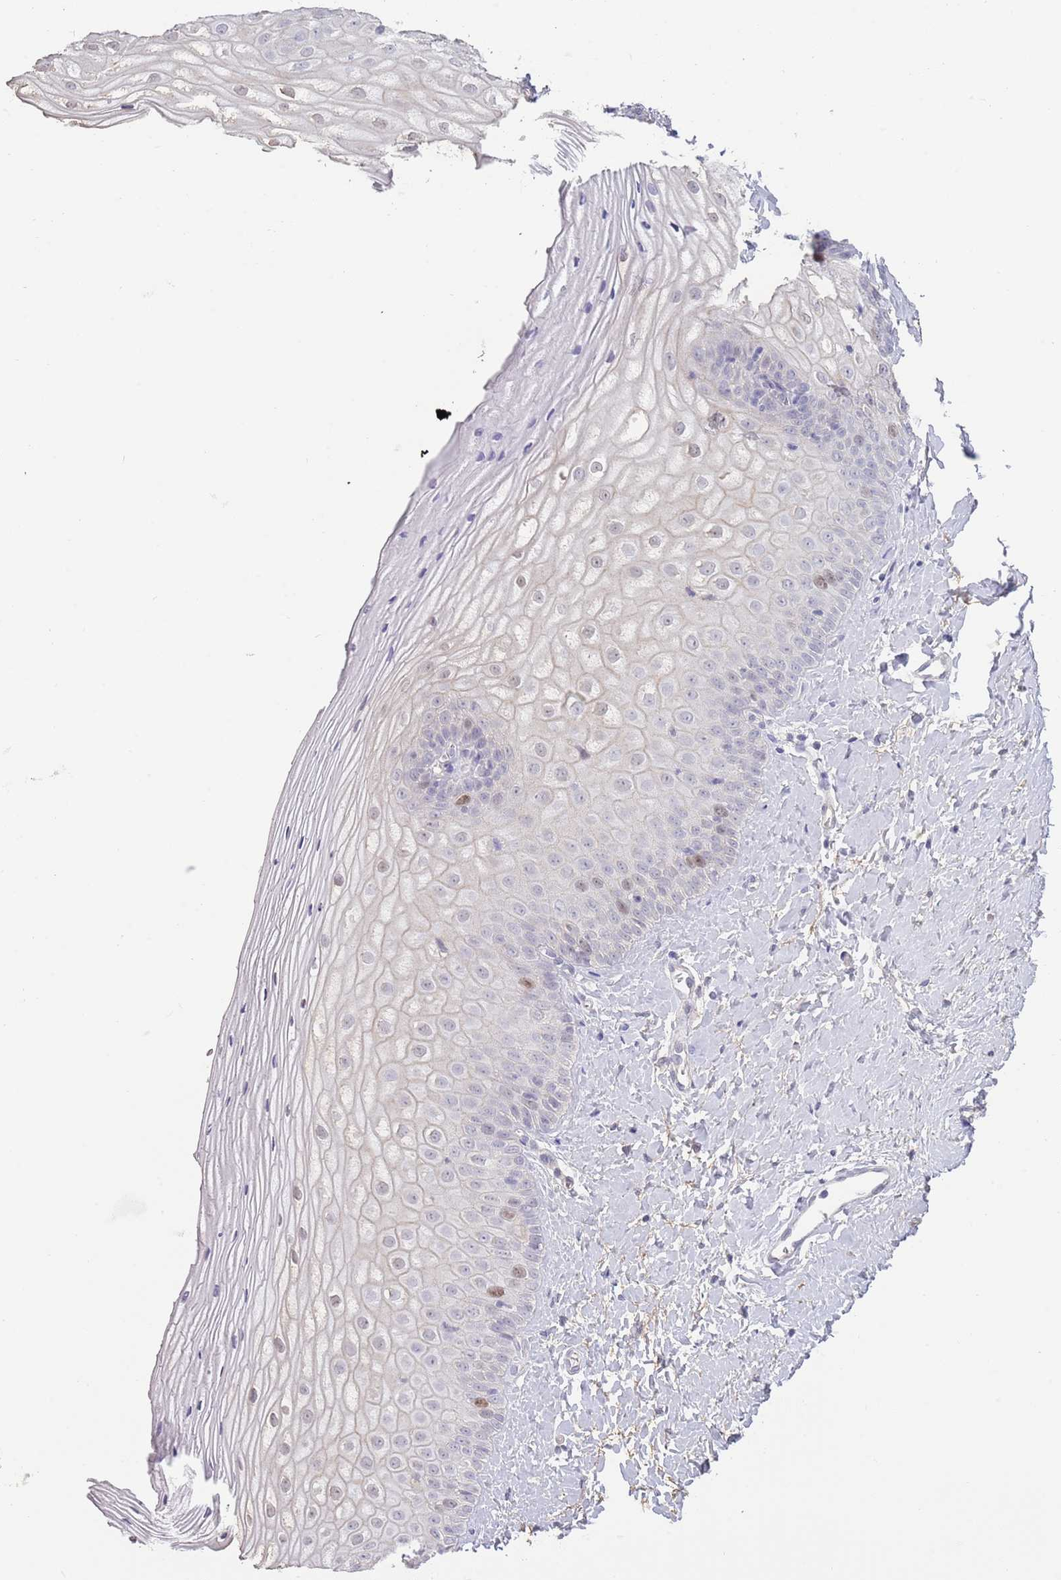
{"staining": {"intensity": "moderate", "quantity": "<25%", "location": "nuclear"}, "tissue": "vagina", "cell_type": "Squamous epithelial cells", "image_type": "normal", "snomed": [{"axis": "morphology", "description": "Normal tissue, NOS"}, {"axis": "topography", "description": "Vagina"}], "caption": "Brown immunohistochemical staining in benign vagina displays moderate nuclear staining in about <25% of squamous epithelial cells.", "gene": "PIMREG", "patient": {"sex": "female", "age": 65}}